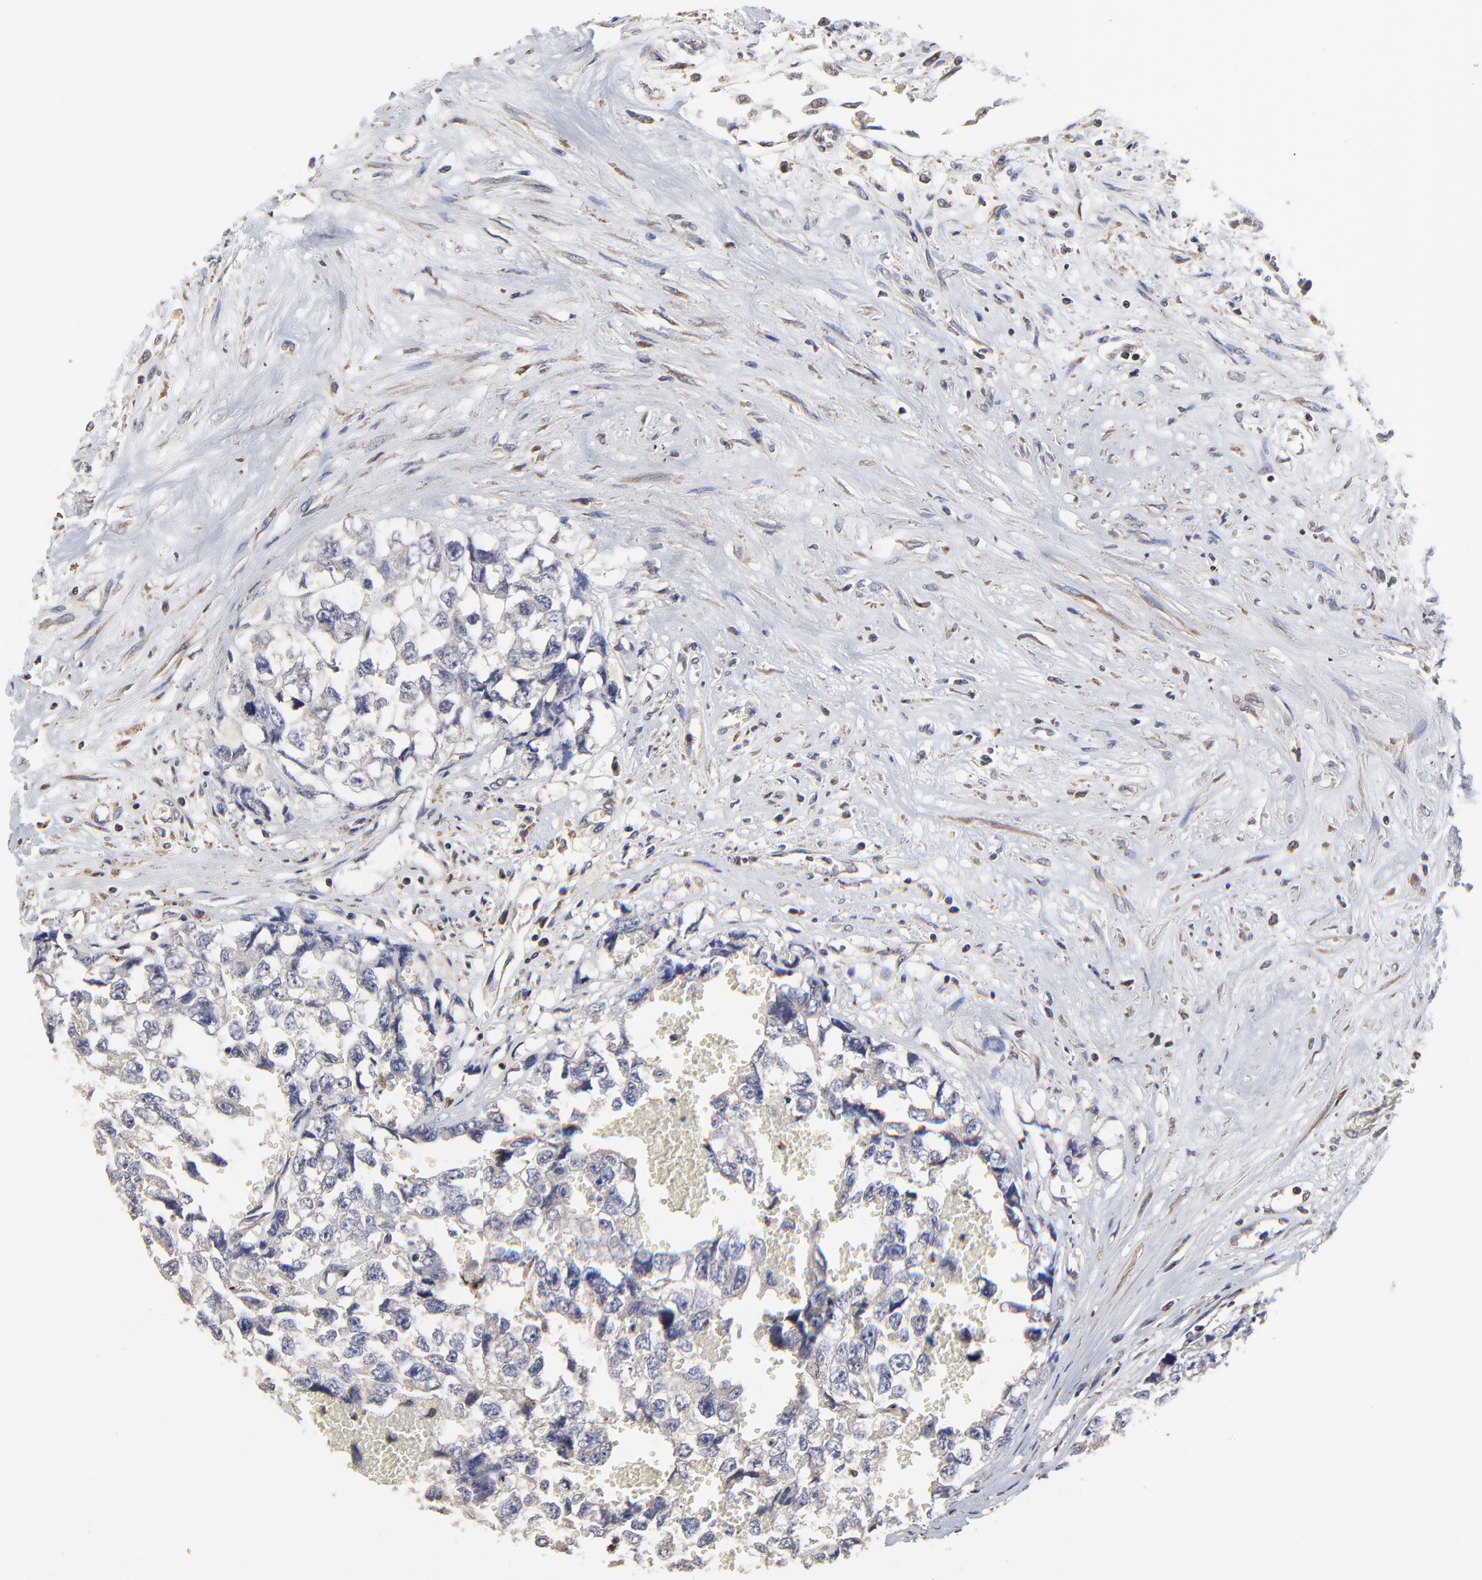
{"staining": {"intensity": "negative", "quantity": "none", "location": "none"}, "tissue": "testis cancer", "cell_type": "Tumor cells", "image_type": "cancer", "snomed": [{"axis": "morphology", "description": "Carcinoma, Embryonal, NOS"}, {"axis": "topography", "description": "Testis"}], "caption": "The histopathology image displays no significant staining in tumor cells of testis embryonal carcinoma. The staining is performed using DAB (3,3'-diaminobenzidine) brown chromogen with nuclei counter-stained in using hematoxylin.", "gene": "ELP2", "patient": {"sex": "male", "age": 31}}